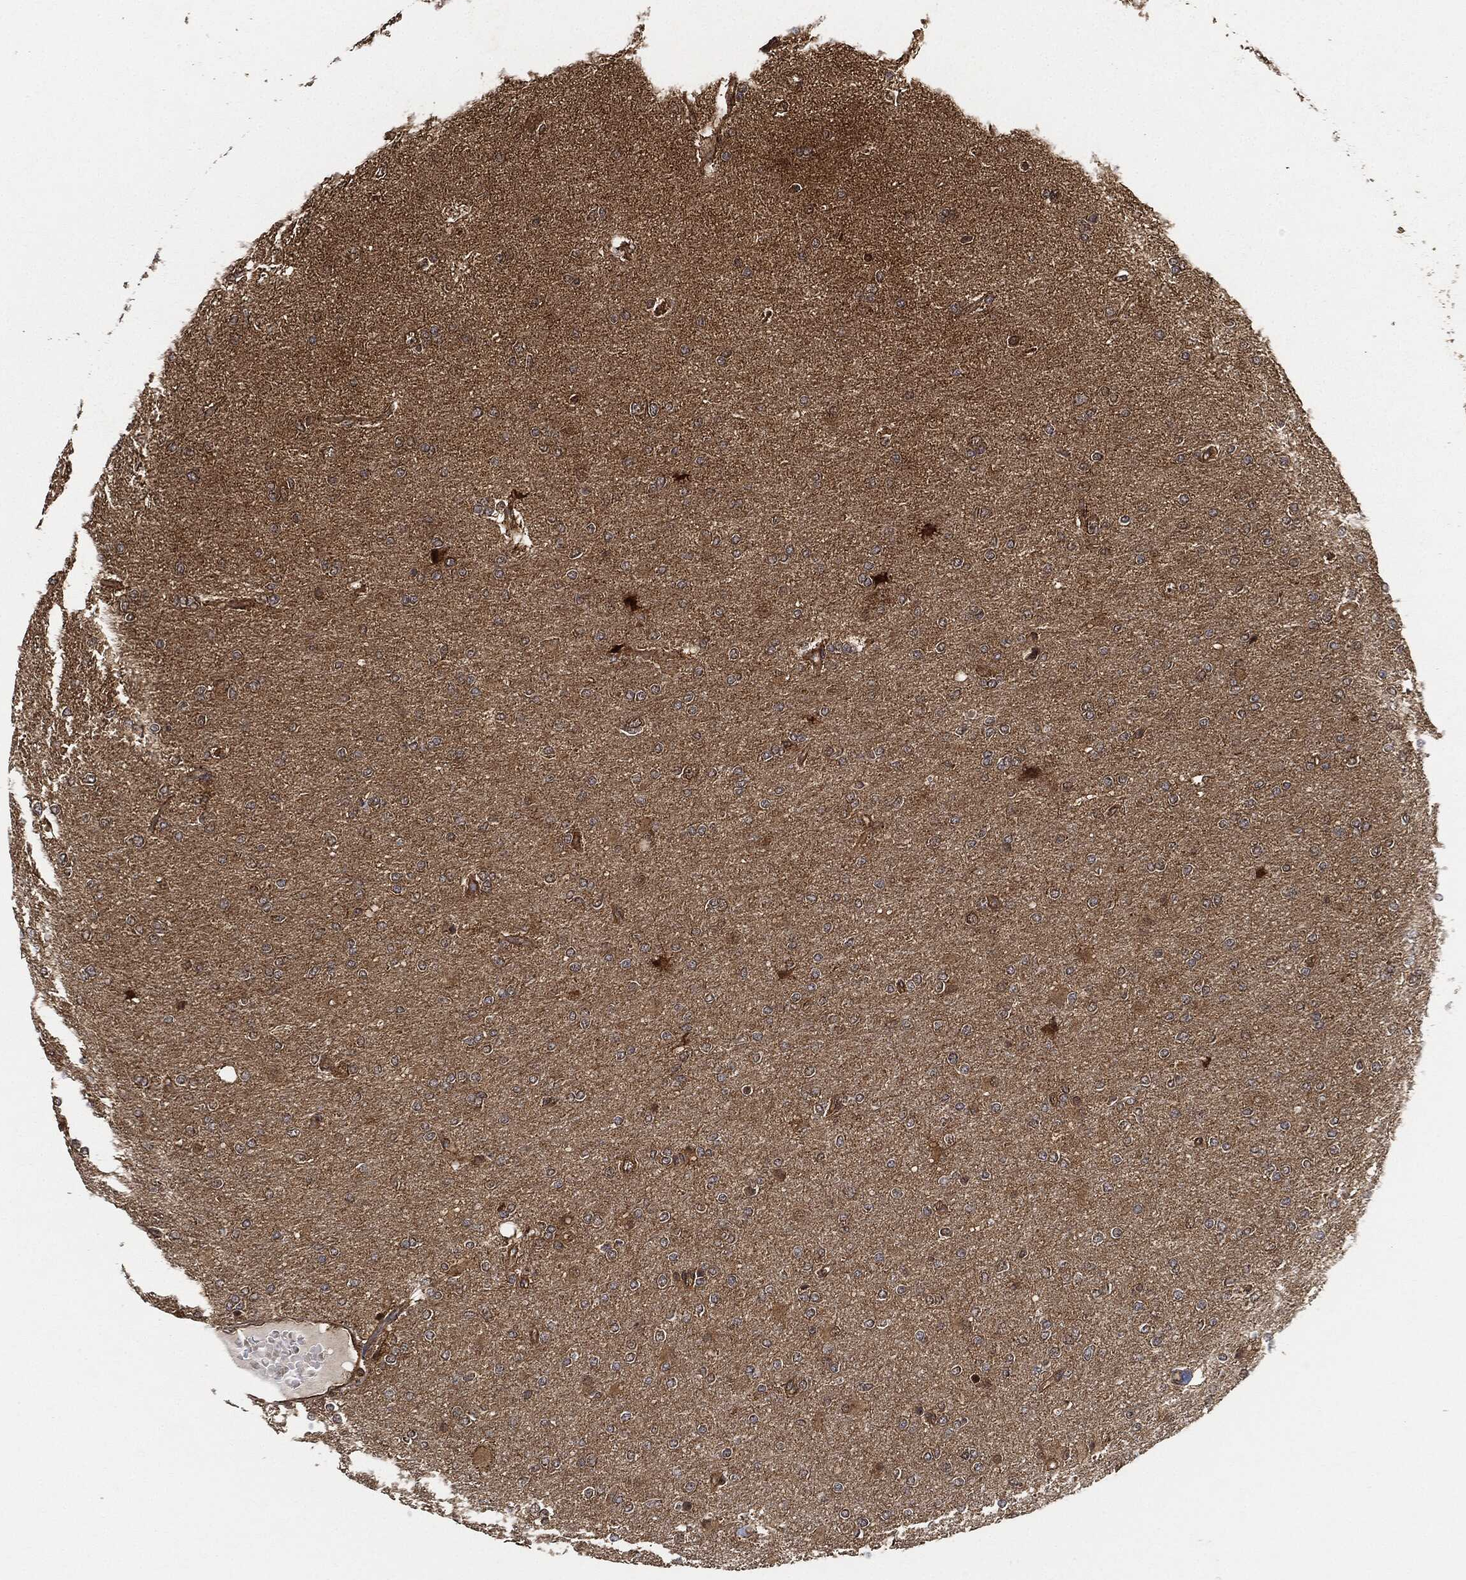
{"staining": {"intensity": "moderate", "quantity": ">75%", "location": "cytoplasmic/membranous"}, "tissue": "glioma", "cell_type": "Tumor cells", "image_type": "cancer", "snomed": [{"axis": "morphology", "description": "Glioma, malignant, High grade"}, {"axis": "topography", "description": "Cerebral cortex"}], "caption": "Immunohistochemical staining of human malignant glioma (high-grade) reveals medium levels of moderate cytoplasmic/membranous expression in about >75% of tumor cells.", "gene": "CEP290", "patient": {"sex": "male", "age": 70}}